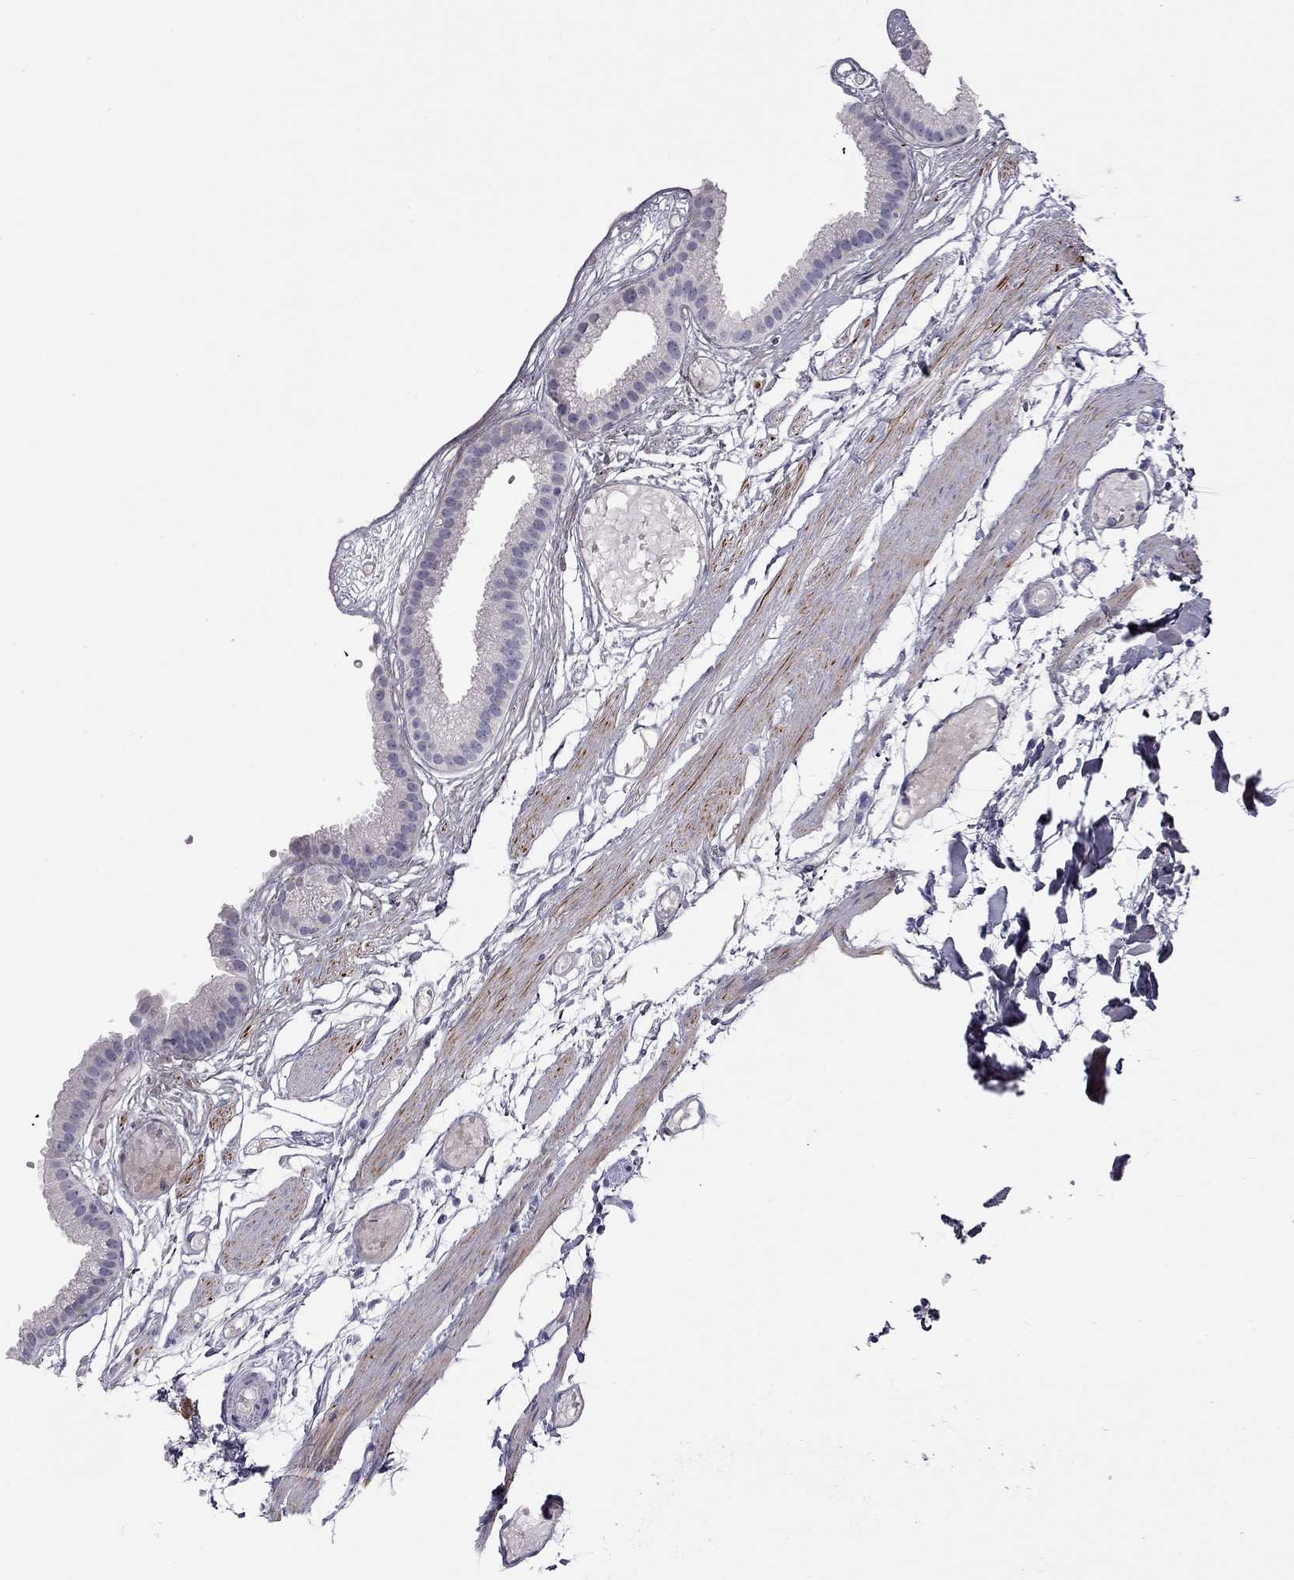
{"staining": {"intensity": "negative", "quantity": "none", "location": "none"}, "tissue": "gallbladder", "cell_type": "Glandular cells", "image_type": "normal", "snomed": [{"axis": "morphology", "description": "Normal tissue, NOS"}, {"axis": "topography", "description": "Gallbladder"}], "caption": "This is a histopathology image of immunohistochemistry staining of unremarkable gallbladder, which shows no expression in glandular cells.", "gene": "C8orf88", "patient": {"sex": "female", "age": 45}}